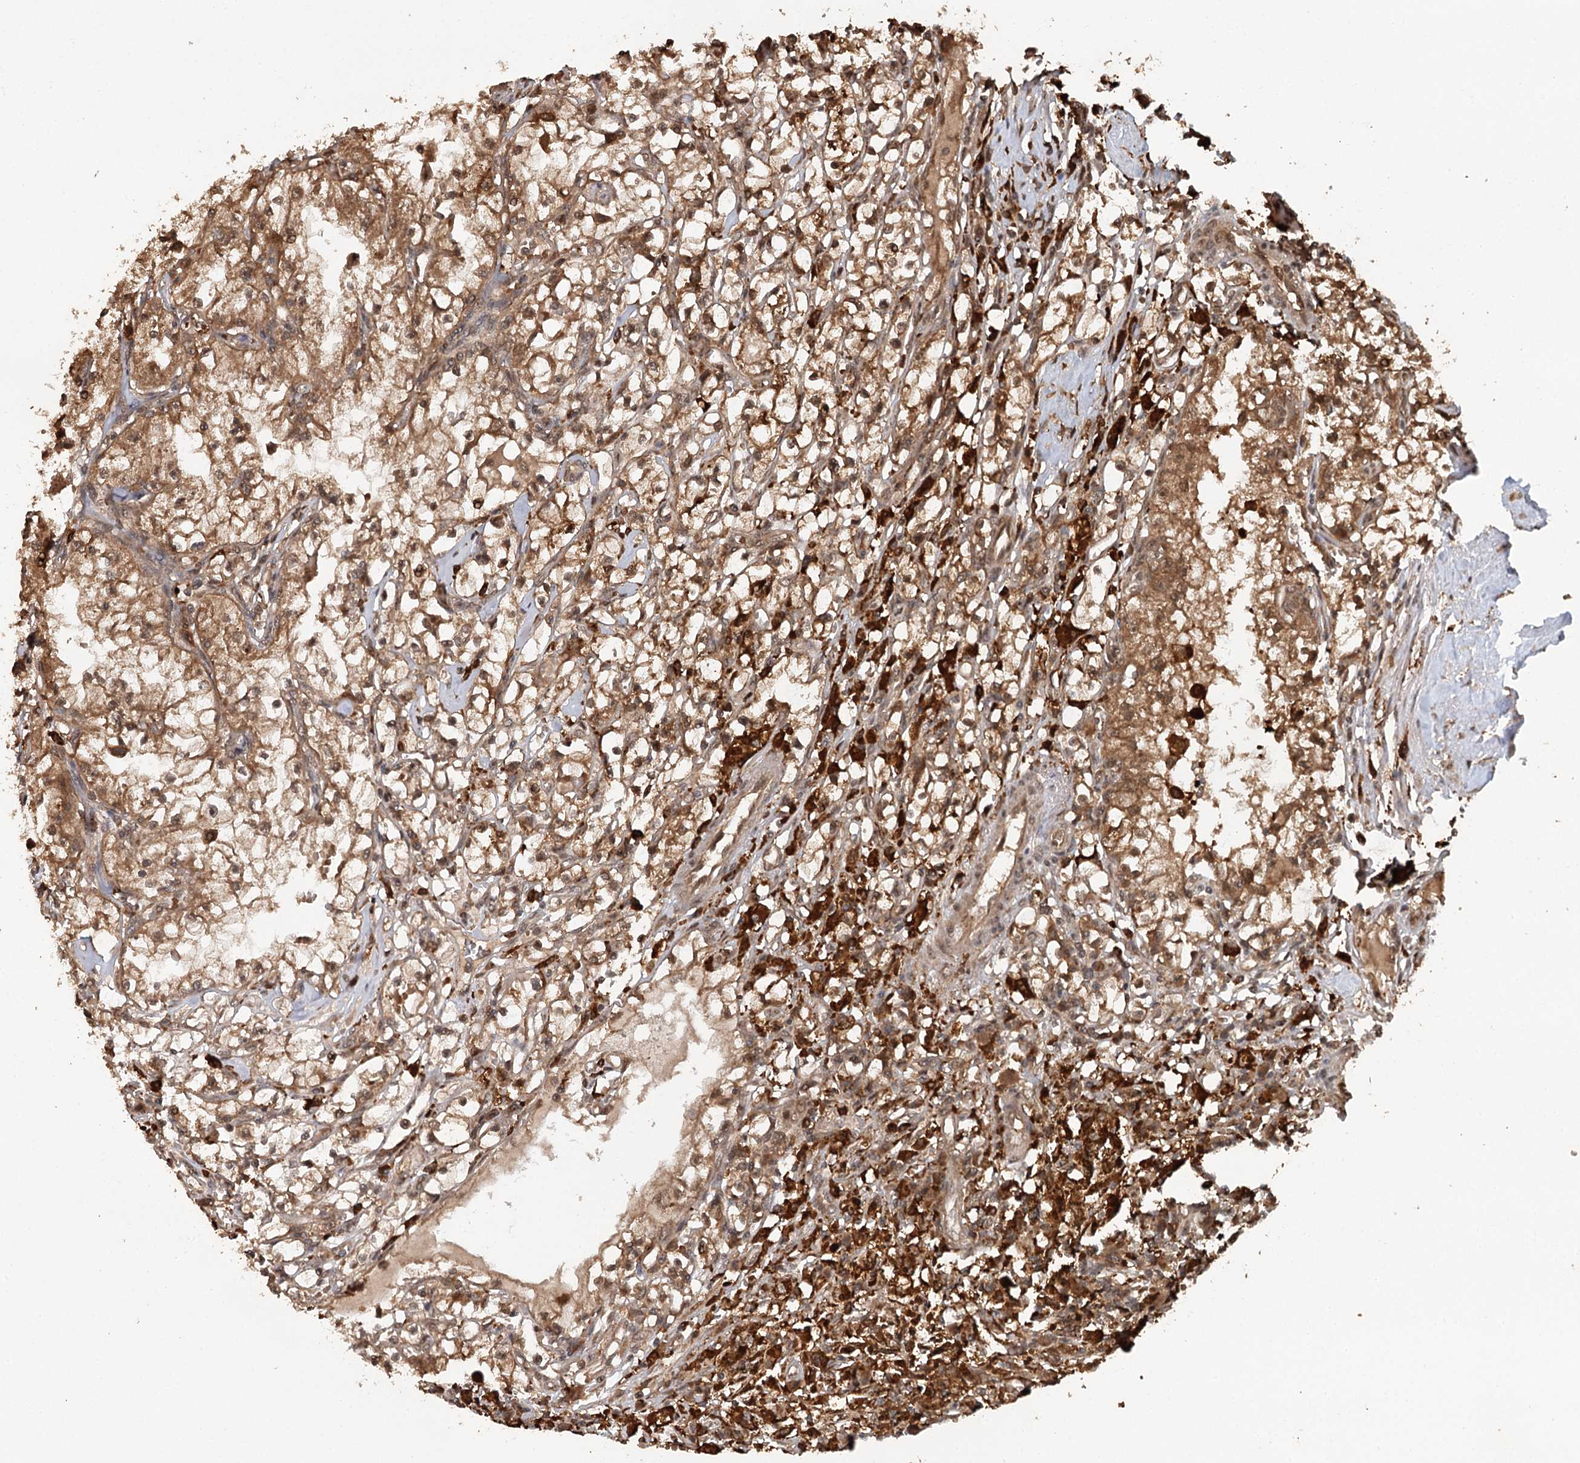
{"staining": {"intensity": "moderate", "quantity": ">75%", "location": "cytoplasmic/membranous,nuclear"}, "tissue": "renal cancer", "cell_type": "Tumor cells", "image_type": "cancer", "snomed": [{"axis": "morphology", "description": "Adenocarcinoma, NOS"}, {"axis": "topography", "description": "Kidney"}], "caption": "Immunohistochemical staining of adenocarcinoma (renal) reveals medium levels of moderate cytoplasmic/membranous and nuclear protein expression in approximately >75% of tumor cells.", "gene": "N6AMT1", "patient": {"sex": "male", "age": 56}}